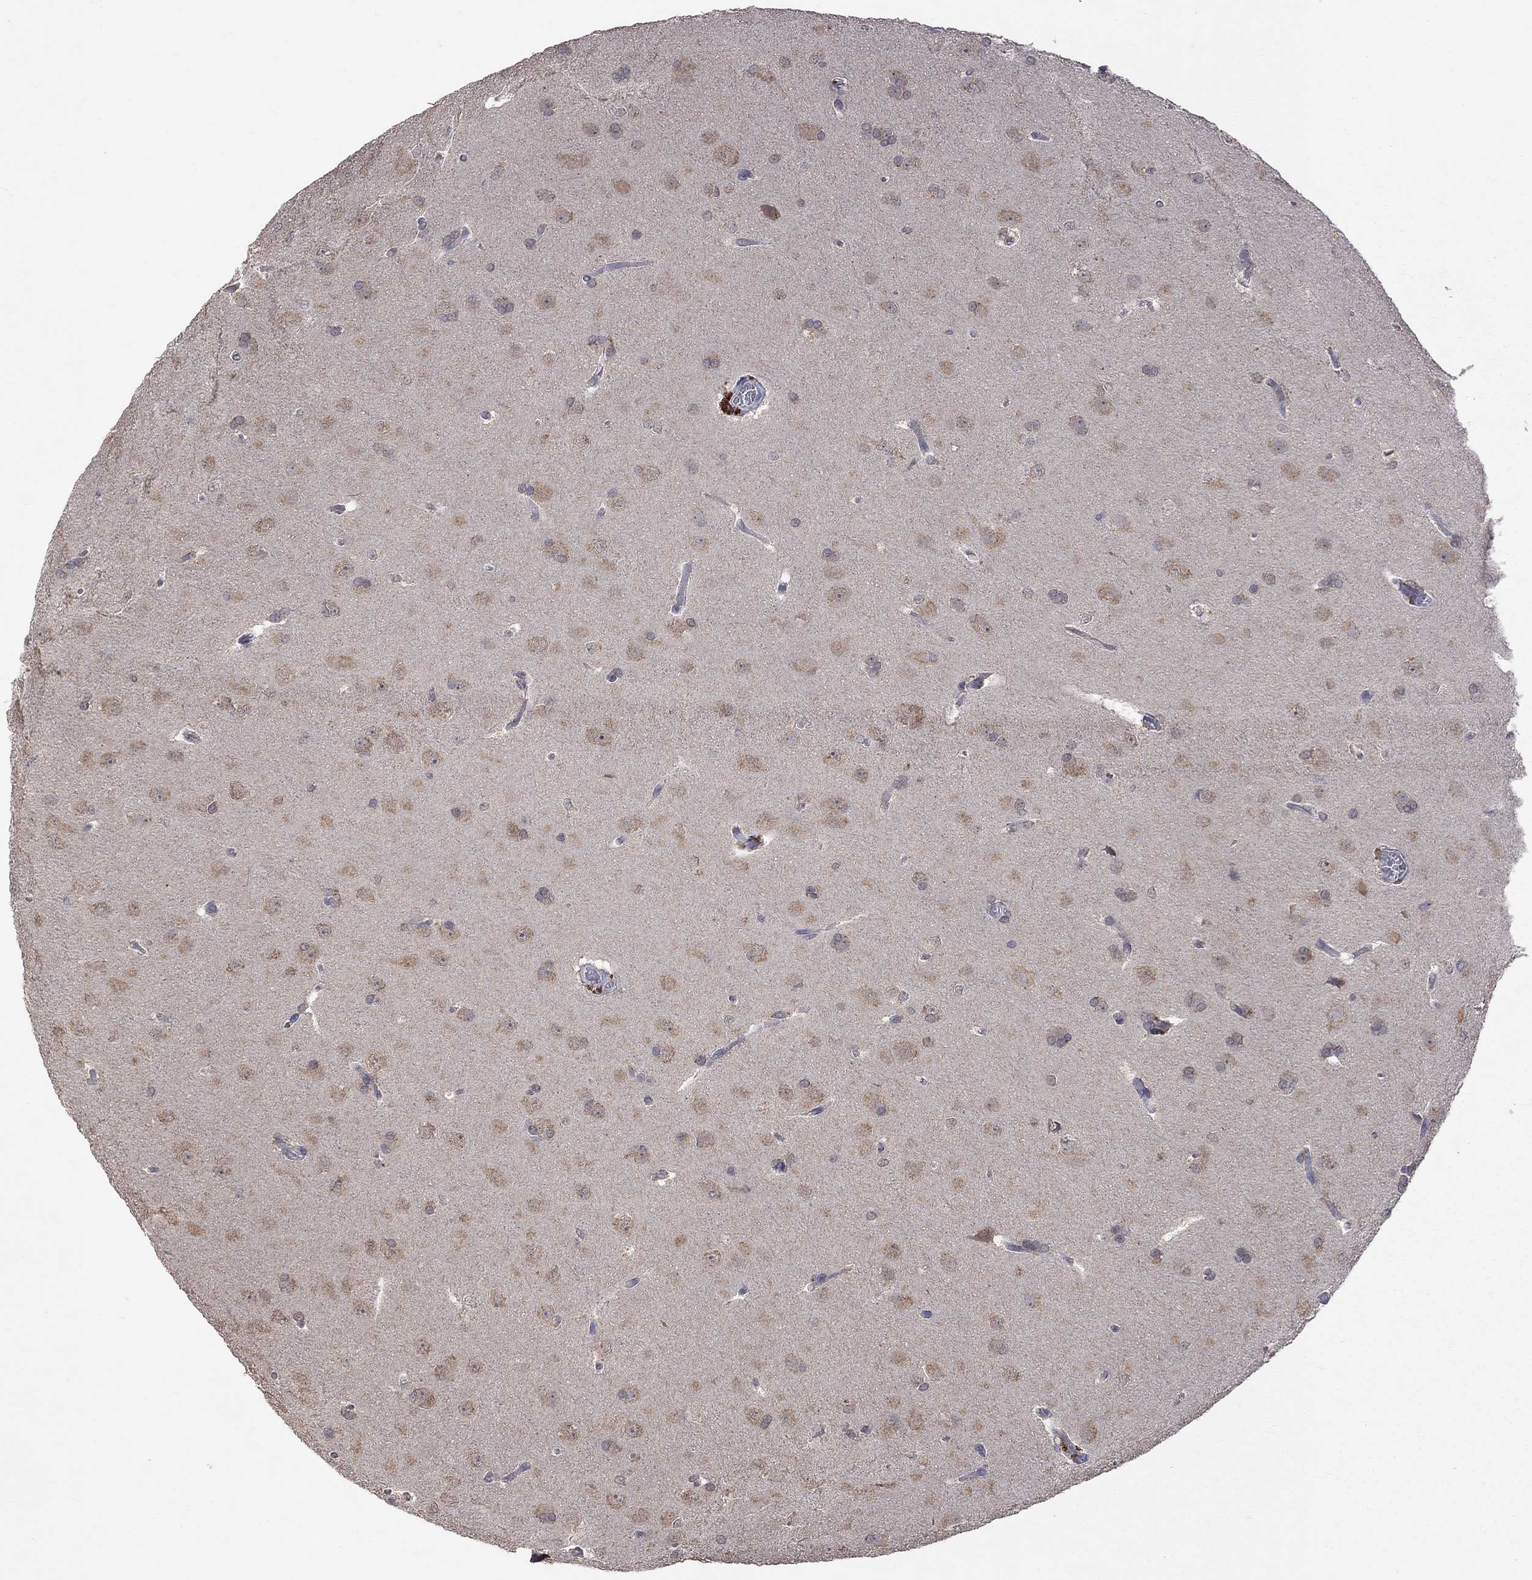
{"staining": {"intensity": "weak", "quantity": "<25%", "location": "cytoplasmic/membranous"}, "tissue": "glioma", "cell_type": "Tumor cells", "image_type": "cancer", "snomed": [{"axis": "morphology", "description": "Glioma, malignant, Low grade"}, {"axis": "topography", "description": "Brain"}], "caption": "Glioma was stained to show a protein in brown. There is no significant positivity in tumor cells. (IHC, brightfield microscopy, high magnification).", "gene": "HTR6", "patient": {"sex": "female", "age": 32}}